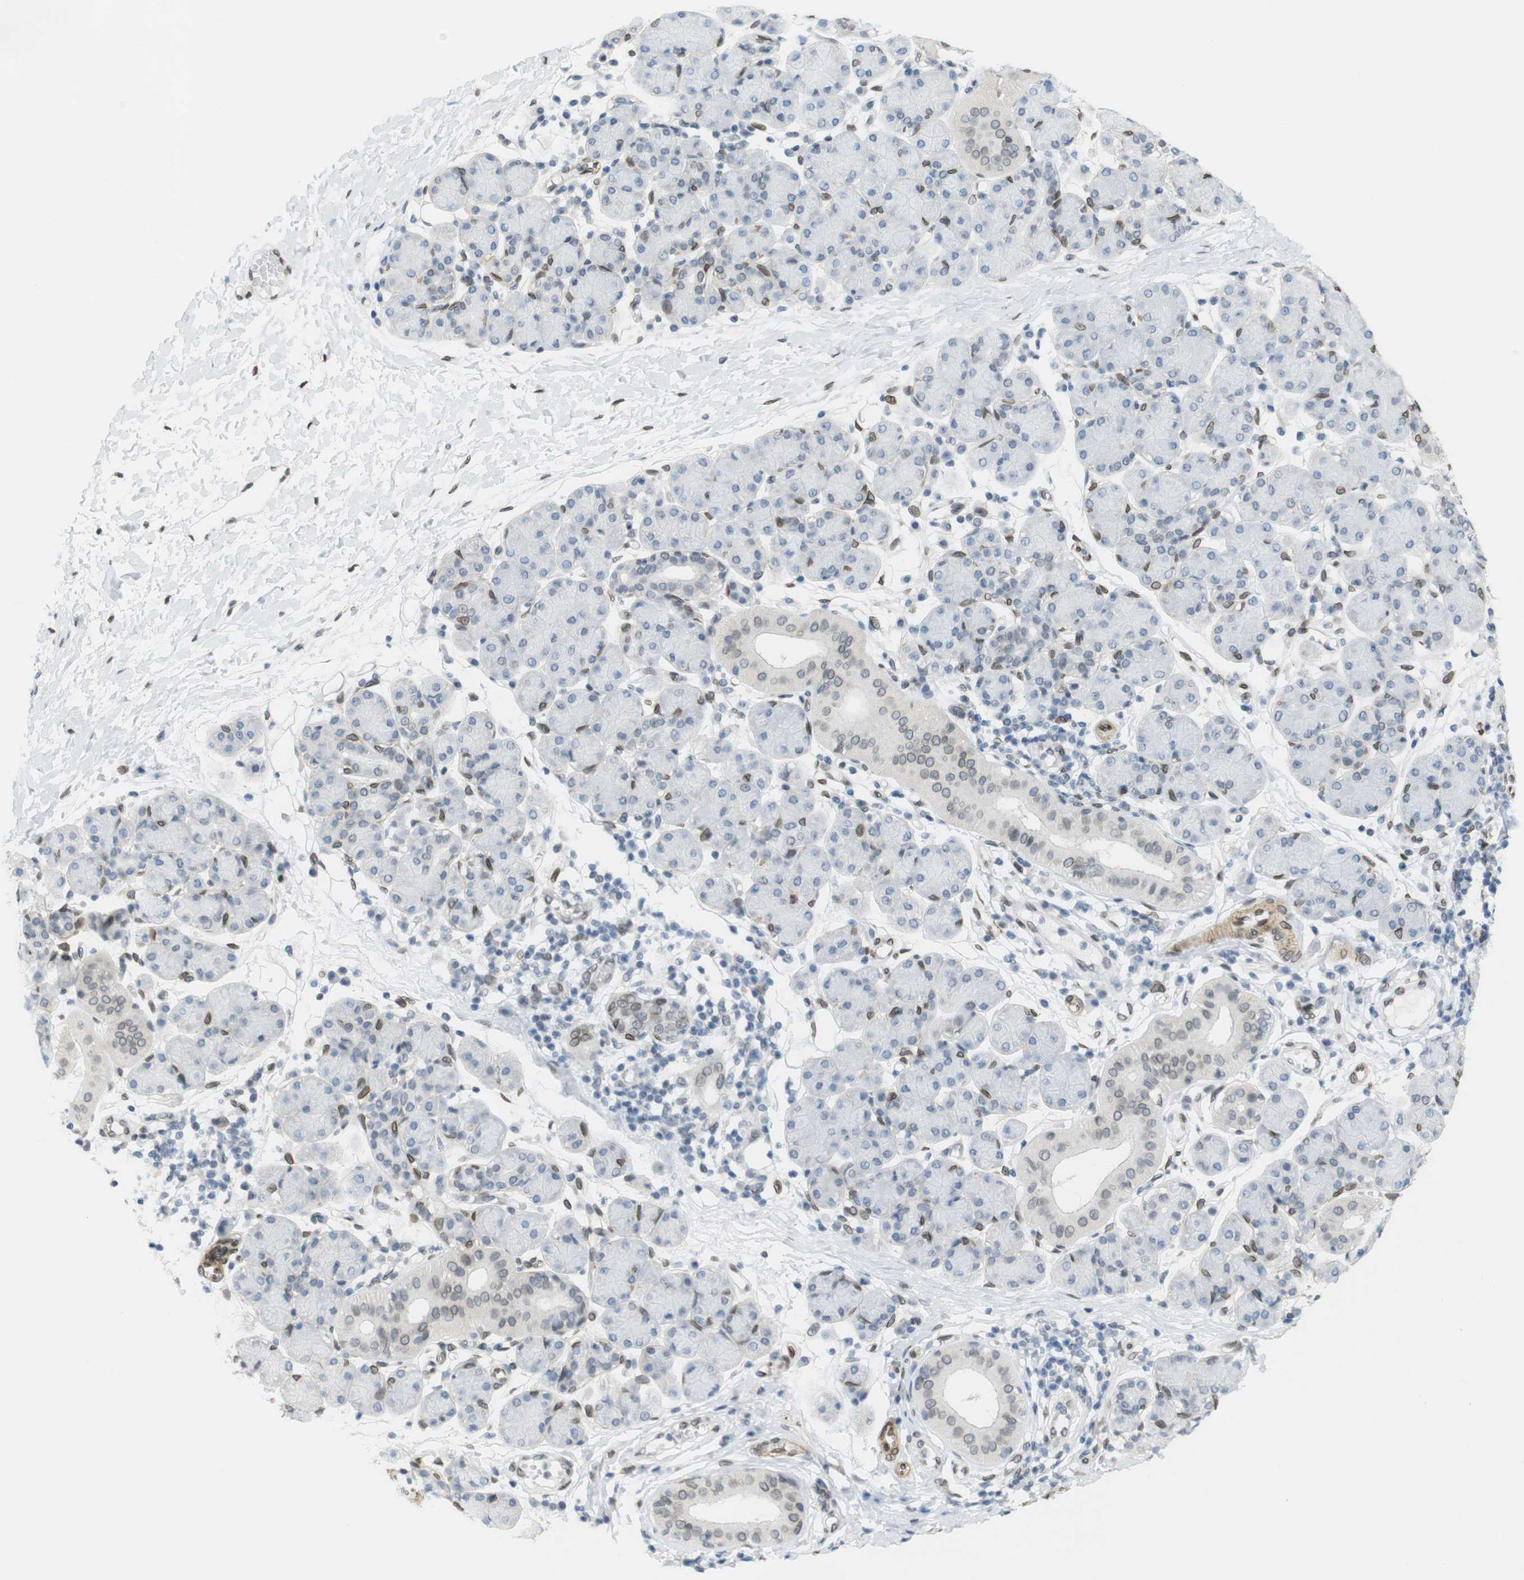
{"staining": {"intensity": "weak", "quantity": "<25%", "location": "nuclear"}, "tissue": "salivary gland", "cell_type": "Glandular cells", "image_type": "normal", "snomed": [{"axis": "morphology", "description": "Normal tissue, NOS"}, {"axis": "morphology", "description": "Inflammation, NOS"}, {"axis": "topography", "description": "Lymph node"}, {"axis": "topography", "description": "Salivary gland"}], "caption": "Human salivary gland stained for a protein using immunohistochemistry exhibits no positivity in glandular cells.", "gene": "ARL6IP6", "patient": {"sex": "male", "age": 3}}